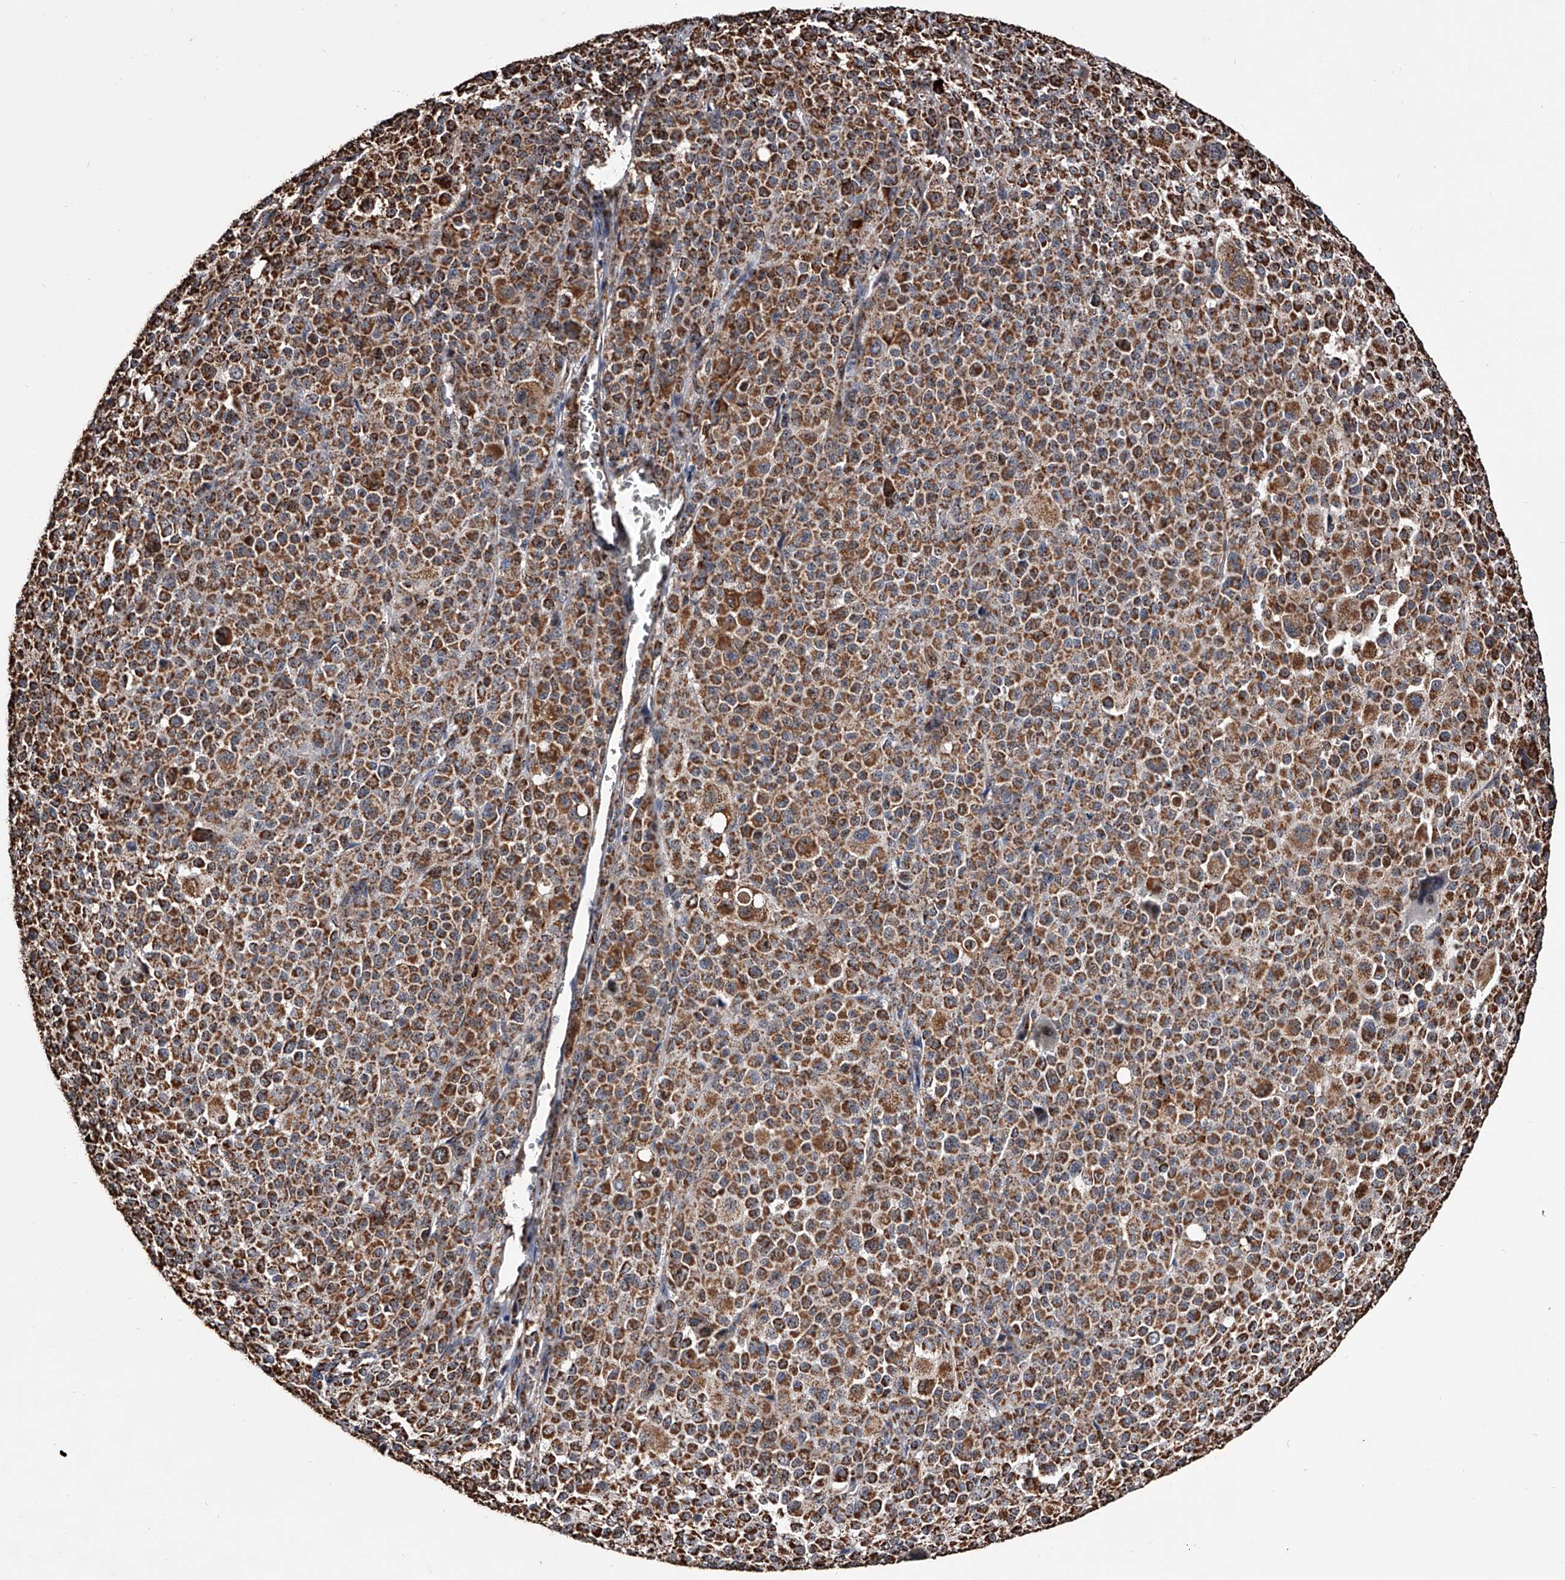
{"staining": {"intensity": "strong", "quantity": ">75%", "location": "cytoplasmic/membranous"}, "tissue": "melanoma", "cell_type": "Tumor cells", "image_type": "cancer", "snomed": [{"axis": "morphology", "description": "Malignant melanoma, Metastatic site"}, {"axis": "topography", "description": "Skin"}], "caption": "This micrograph shows immunohistochemistry (IHC) staining of melanoma, with high strong cytoplasmic/membranous positivity in approximately >75% of tumor cells.", "gene": "SMPDL3A", "patient": {"sex": "female", "age": 74}}